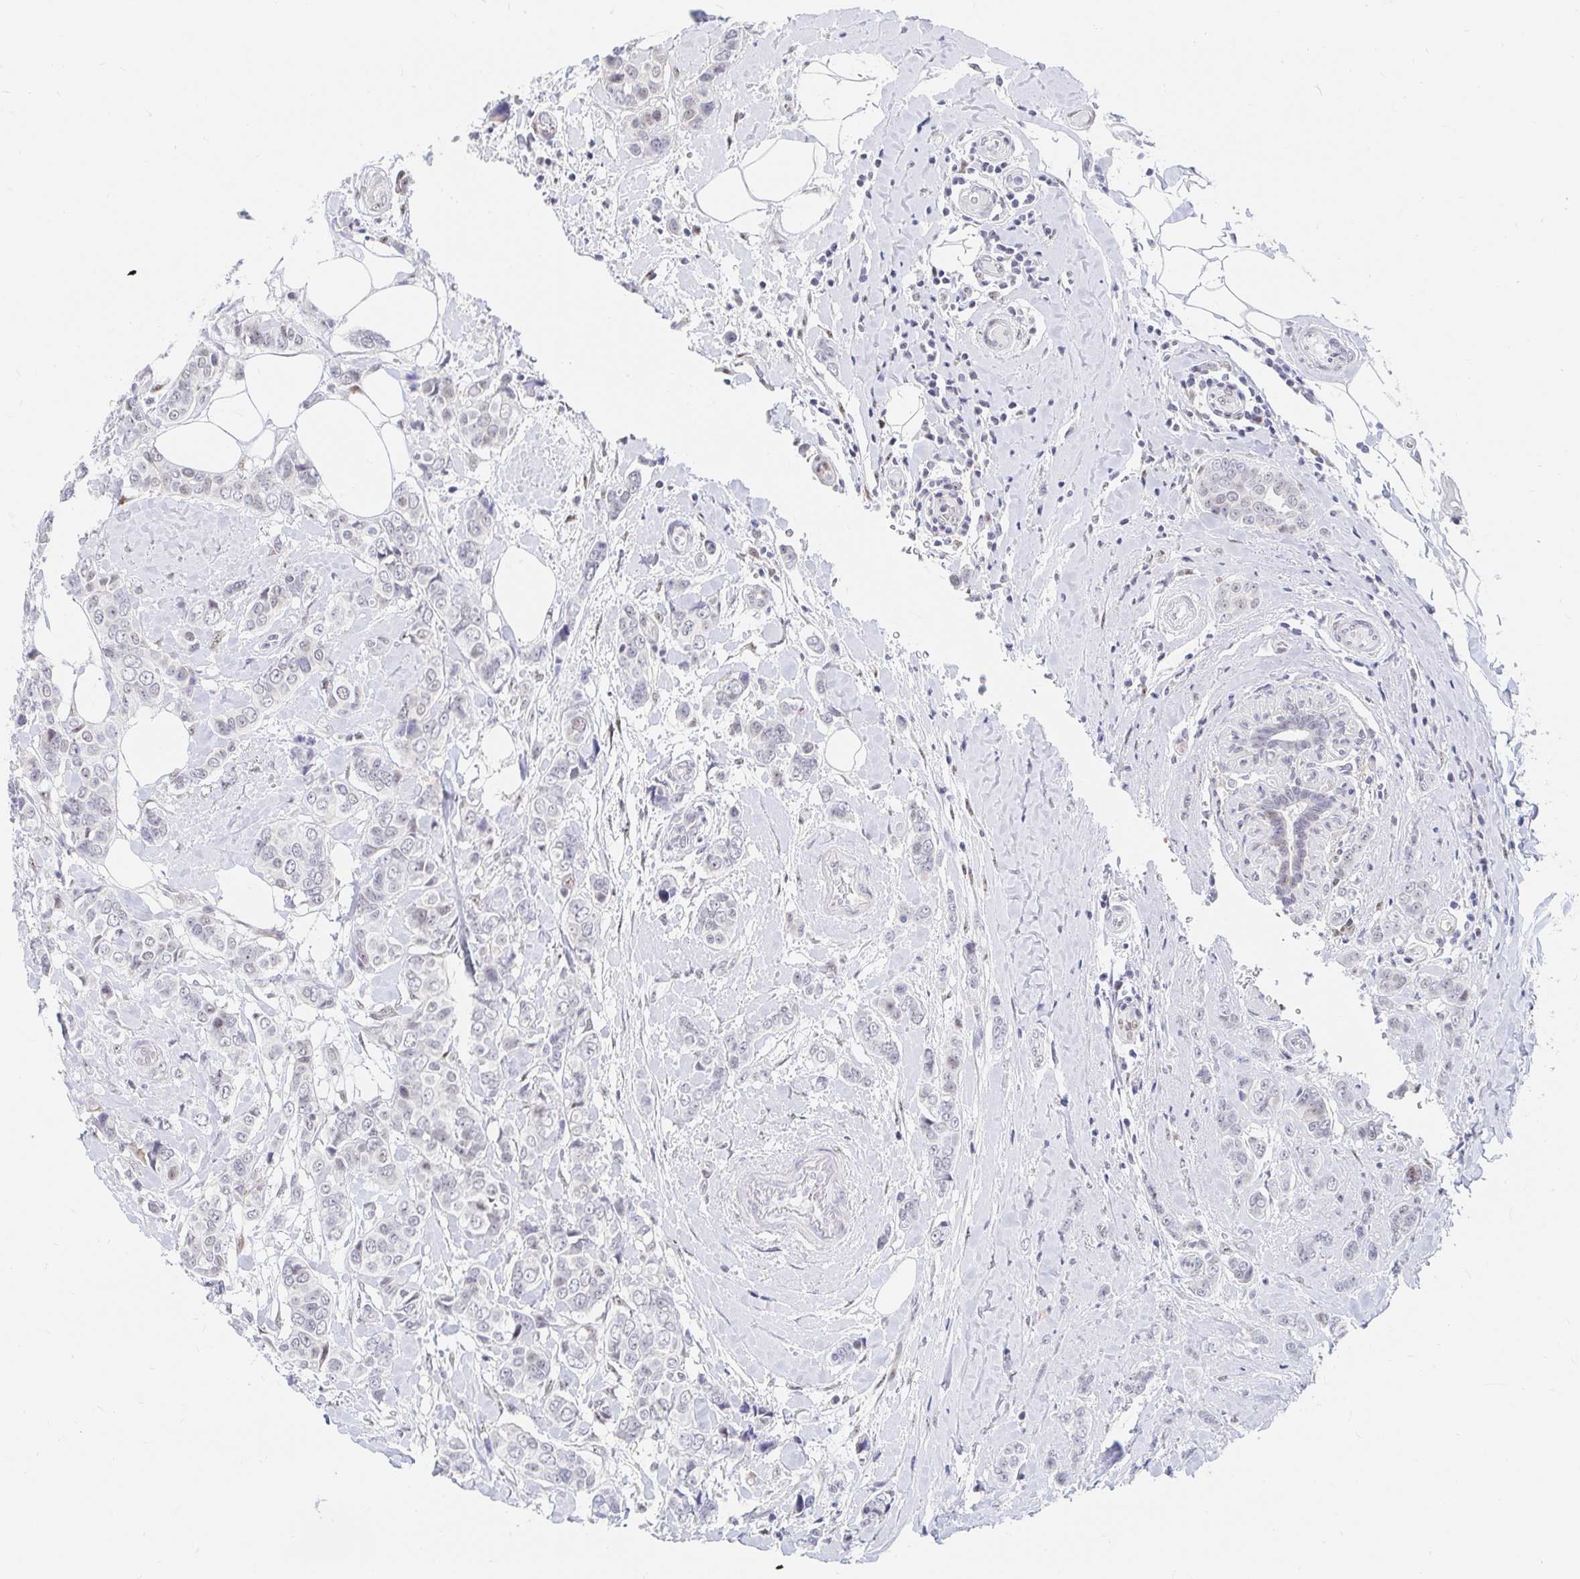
{"staining": {"intensity": "negative", "quantity": "none", "location": "none"}, "tissue": "breast cancer", "cell_type": "Tumor cells", "image_type": "cancer", "snomed": [{"axis": "morphology", "description": "Lobular carcinoma"}, {"axis": "topography", "description": "Breast"}], "caption": "High power microscopy histopathology image of an immunohistochemistry photomicrograph of breast cancer (lobular carcinoma), revealing no significant staining in tumor cells.", "gene": "COL28A1", "patient": {"sex": "female", "age": 51}}